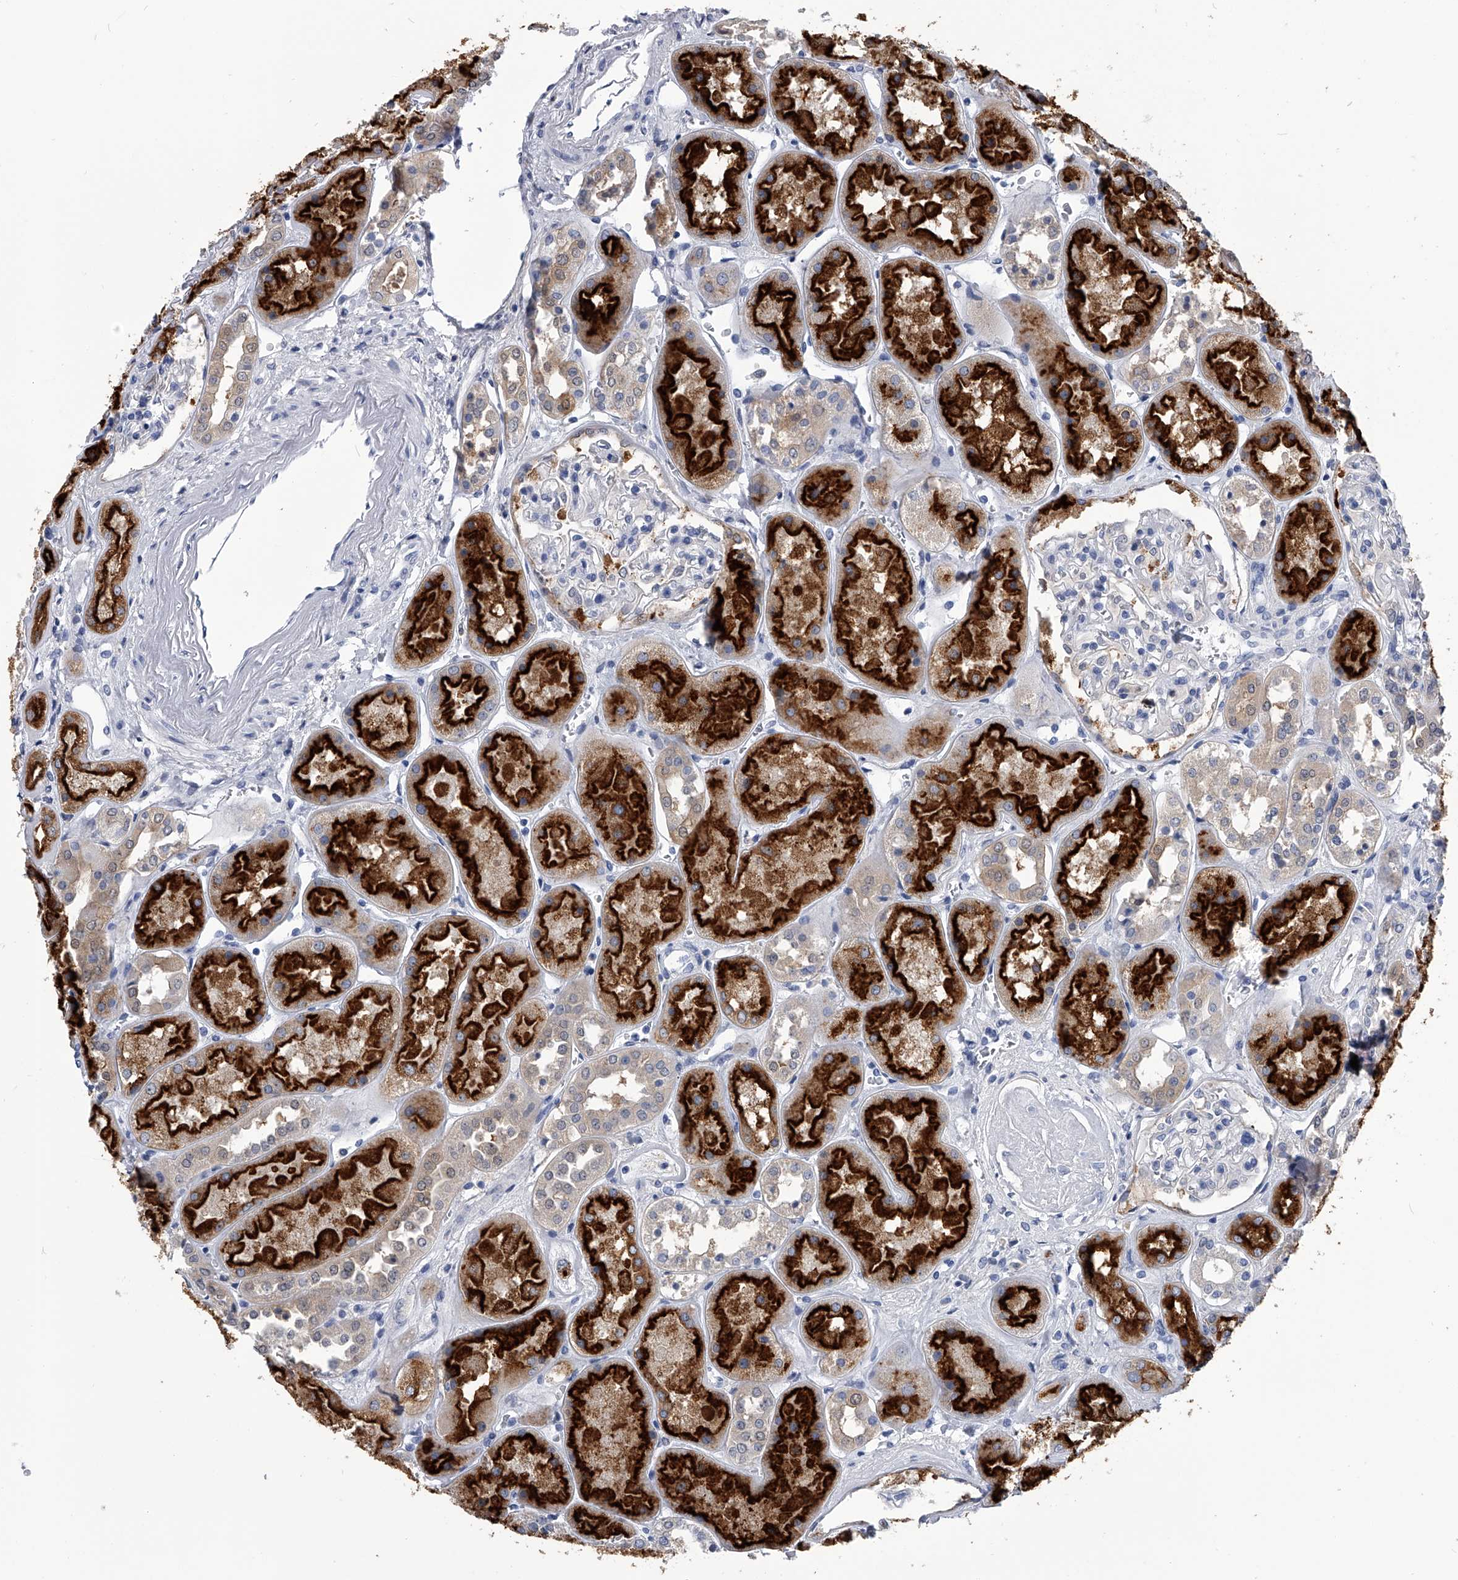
{"staining": {"intensity": "negative", "quantity": "none", "location": "none"}, "tissue": "kidney", "cell_type": "Cells in glomeruli", "image_type": "normal", "snomed": [{"axis": "morphology", "description": "Normal tissue, NOS"}, {"axis": "topography", "description": "Kidney"}], "caption": "DAB (3,3'-diaminobenzidine) immunohistochemical staining of normal kidney reveals no significant staining in cells in glomeruli.", "gene": "PDXK", "patient": {"sex": "male", "age": 70}}